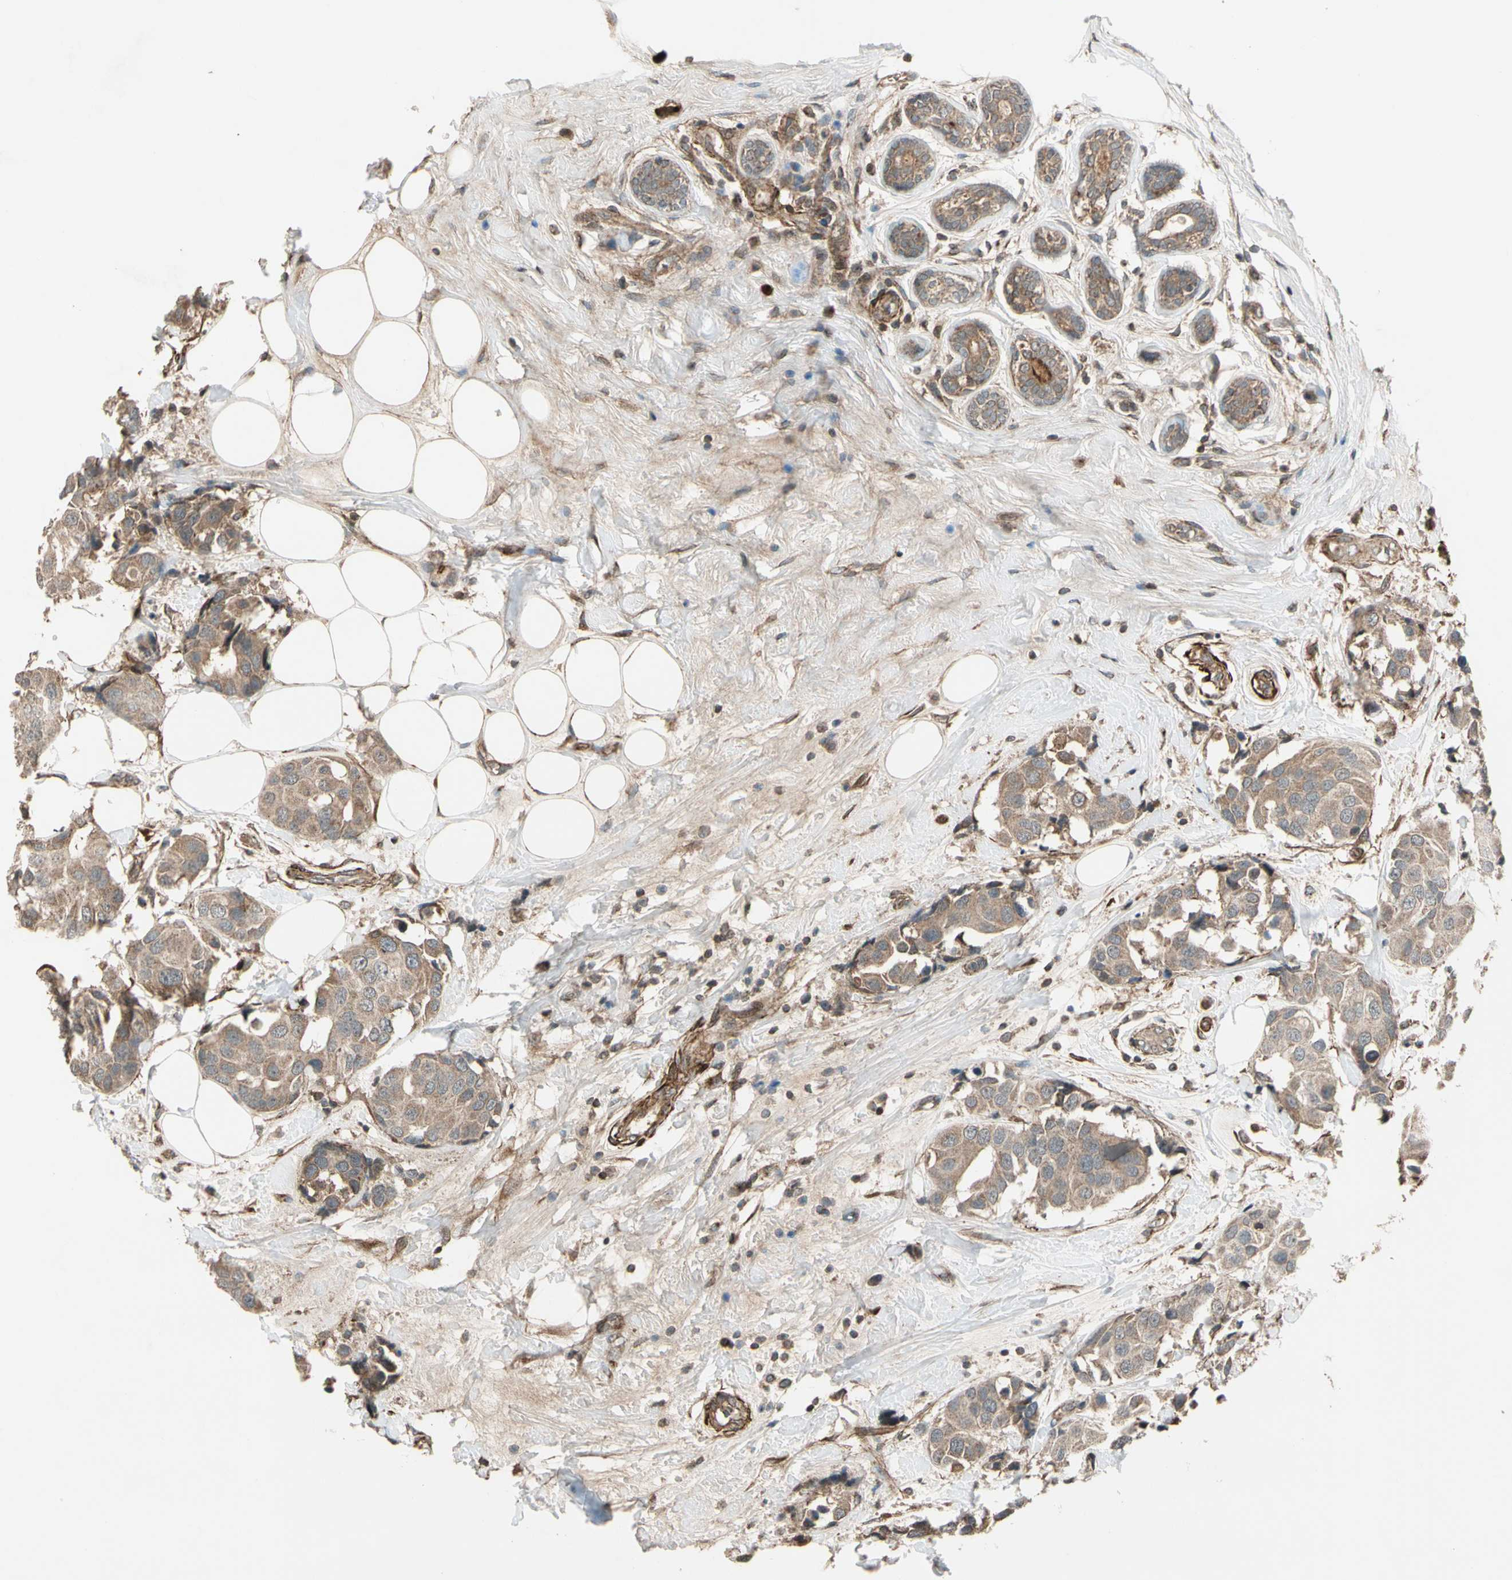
{"staining": {"intensity": "moderate", "quantity": ">75%", "location": "cytoplasmic/membranous"}, "tissue": "breast cancer", "cell_type": "Tumor cells", "image_type": "cancer", "snomed": [{"axis": "morphology", "description": "Normal tissue, NOS"}, {"axis": "morphology", "description": "Duct carcinoma"}, {"axis": "topography", "description": "Breast"}], "caption": "IHC staining of breast infiltrating ductal carcinoma, which reveals medium levels of moderate cytoplasmic/membranous positivity in about >75% of tumor cells indicating moderate cytoplasmic/membranous protein positivity. The staining was performed using DAB (3,3'-diaminobenzidine) (brown) for protein detection and nuclei were counterstained in hematoxylin (blue).", "gene": "GCK", "patient": {"sex": "female", "age": 39}}